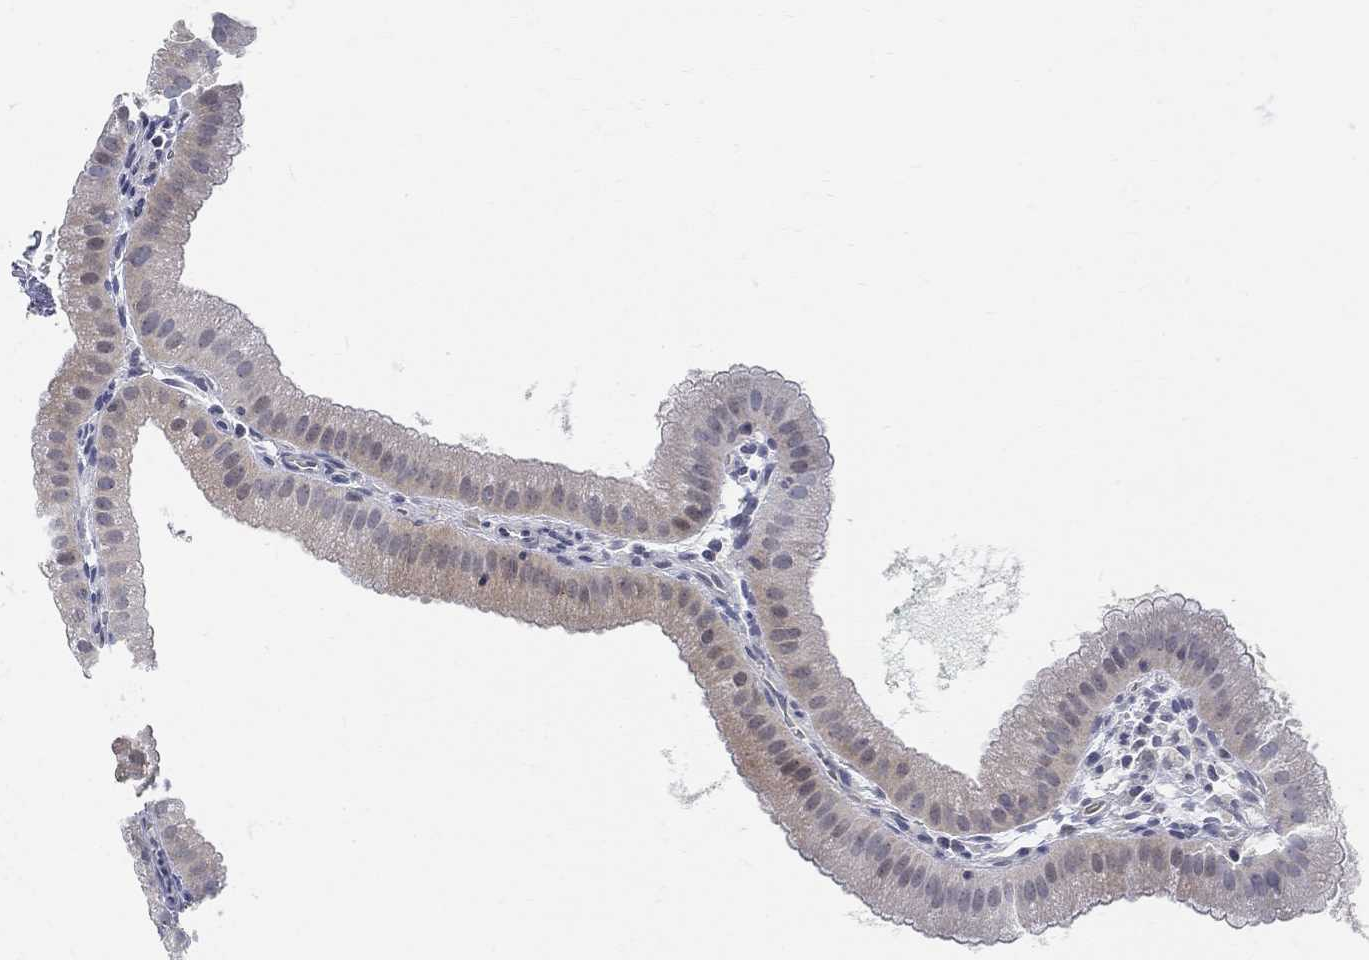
{"staining": {"intensity": "weak", "quantity": "<25%", "location": "cytoplasmic/membranous"}, "tissue": "gallbladder", "cell_type": "Glandular cells", "image_type": "normal", "snomed": [{"axis": "morphology", "description": "Normal tissue, NOS"}, {"axis": "topography", "description": "Gallbladder"}], "caption": "This is a histopathology image of IHC staining of benign gallbladder, which shows no positivity in glandular cells.", "gene": "SNTG2", "patient": {"sex": "male", "age": 67}}